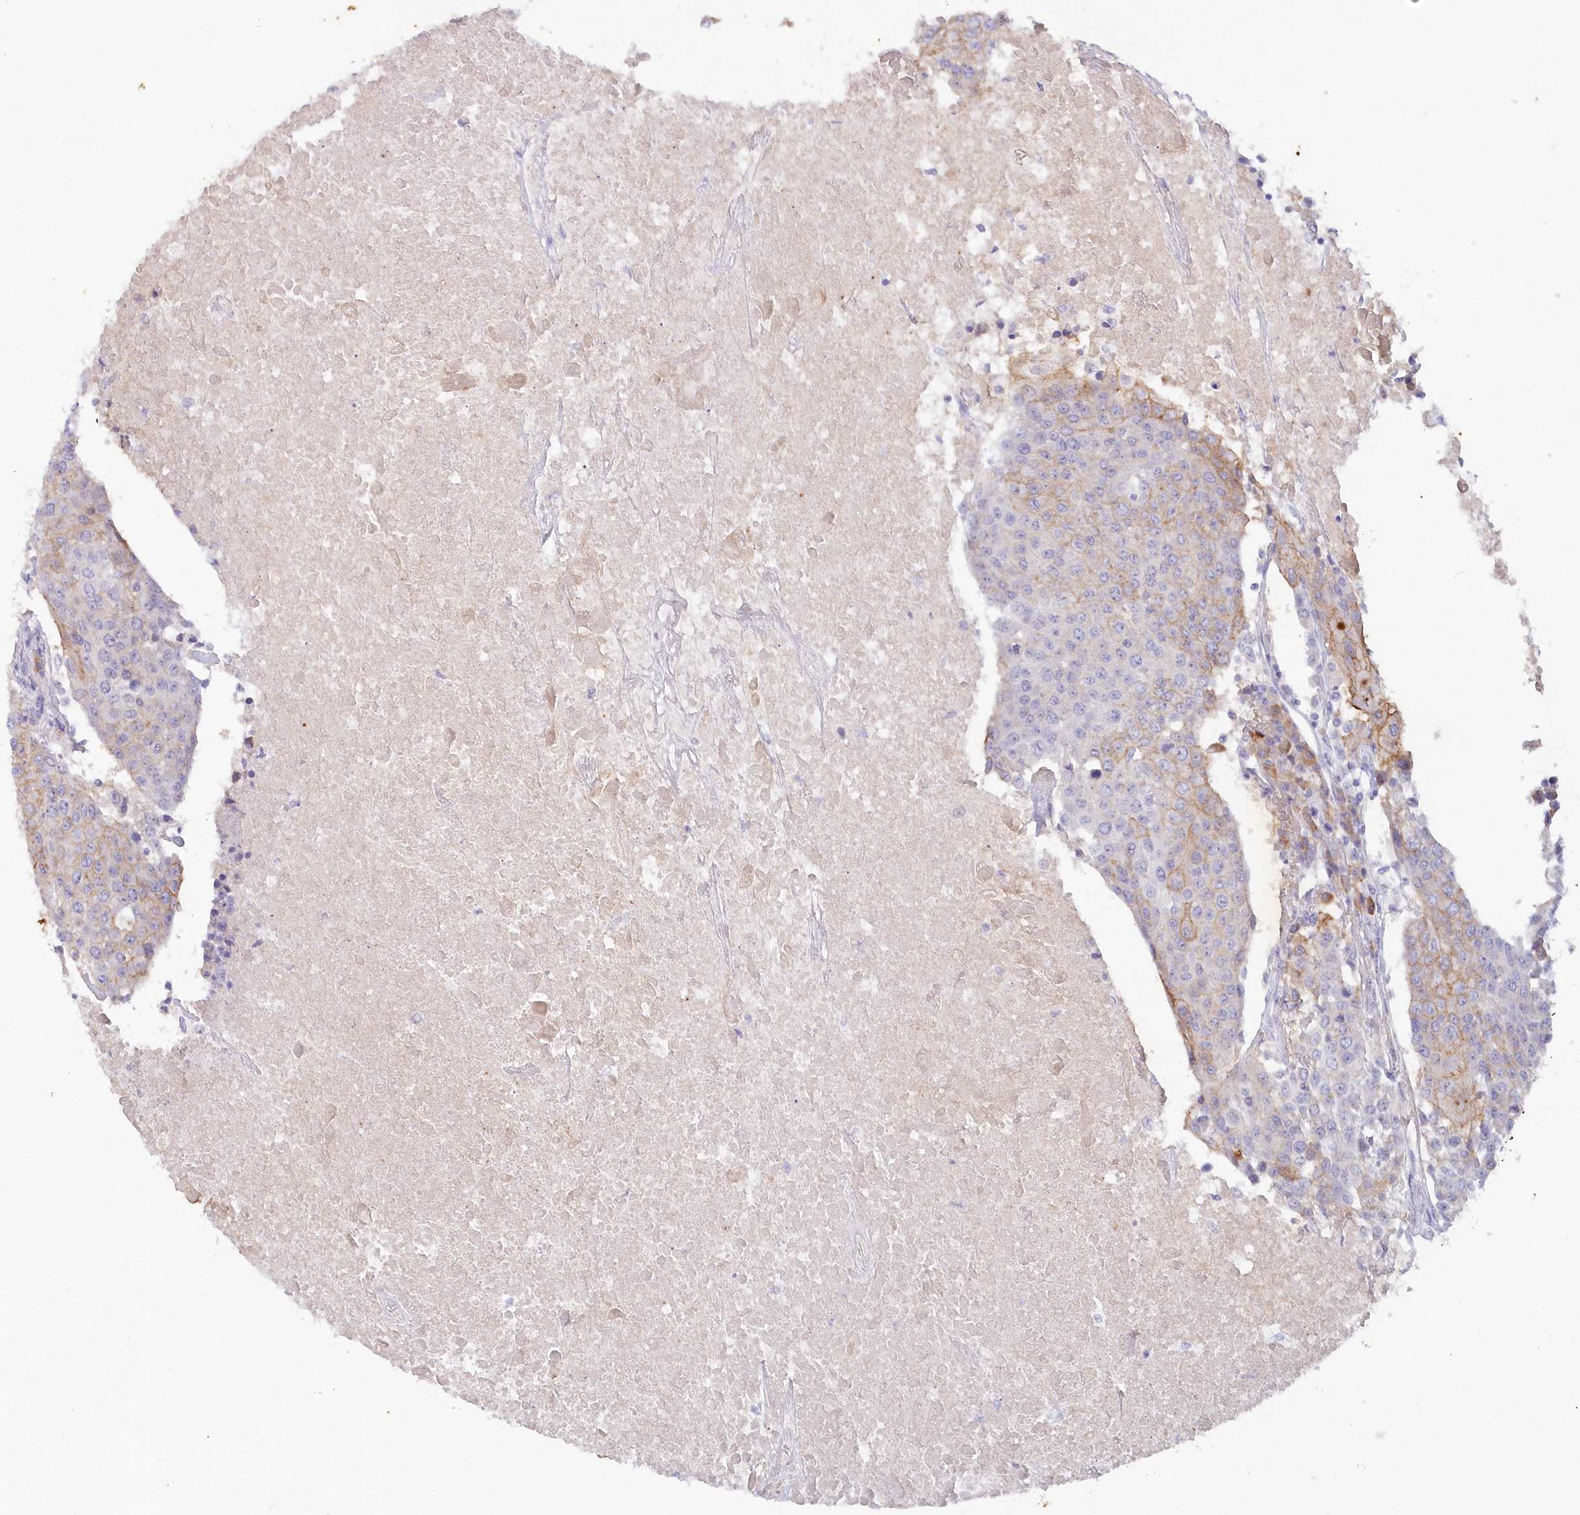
{"staining": {"intensity": "weak", "quantity": "<25%", "location": "cytoplasmic/membranous"}, "tissue": "urothelial cancer", "cell_type": "Tumor cells", "image_type": "cancer", "snomed": [{"axis": "morphology", "description": "Urothelial carcinoma, High grade"}, {"axis": "topography", "description": "Urinary bladder"}], "caption": "Tumor cells are negative for protein expression in human urothelial cancer.", "gene": "SNED1", "patient": {"sex": "female", "age": 85}}